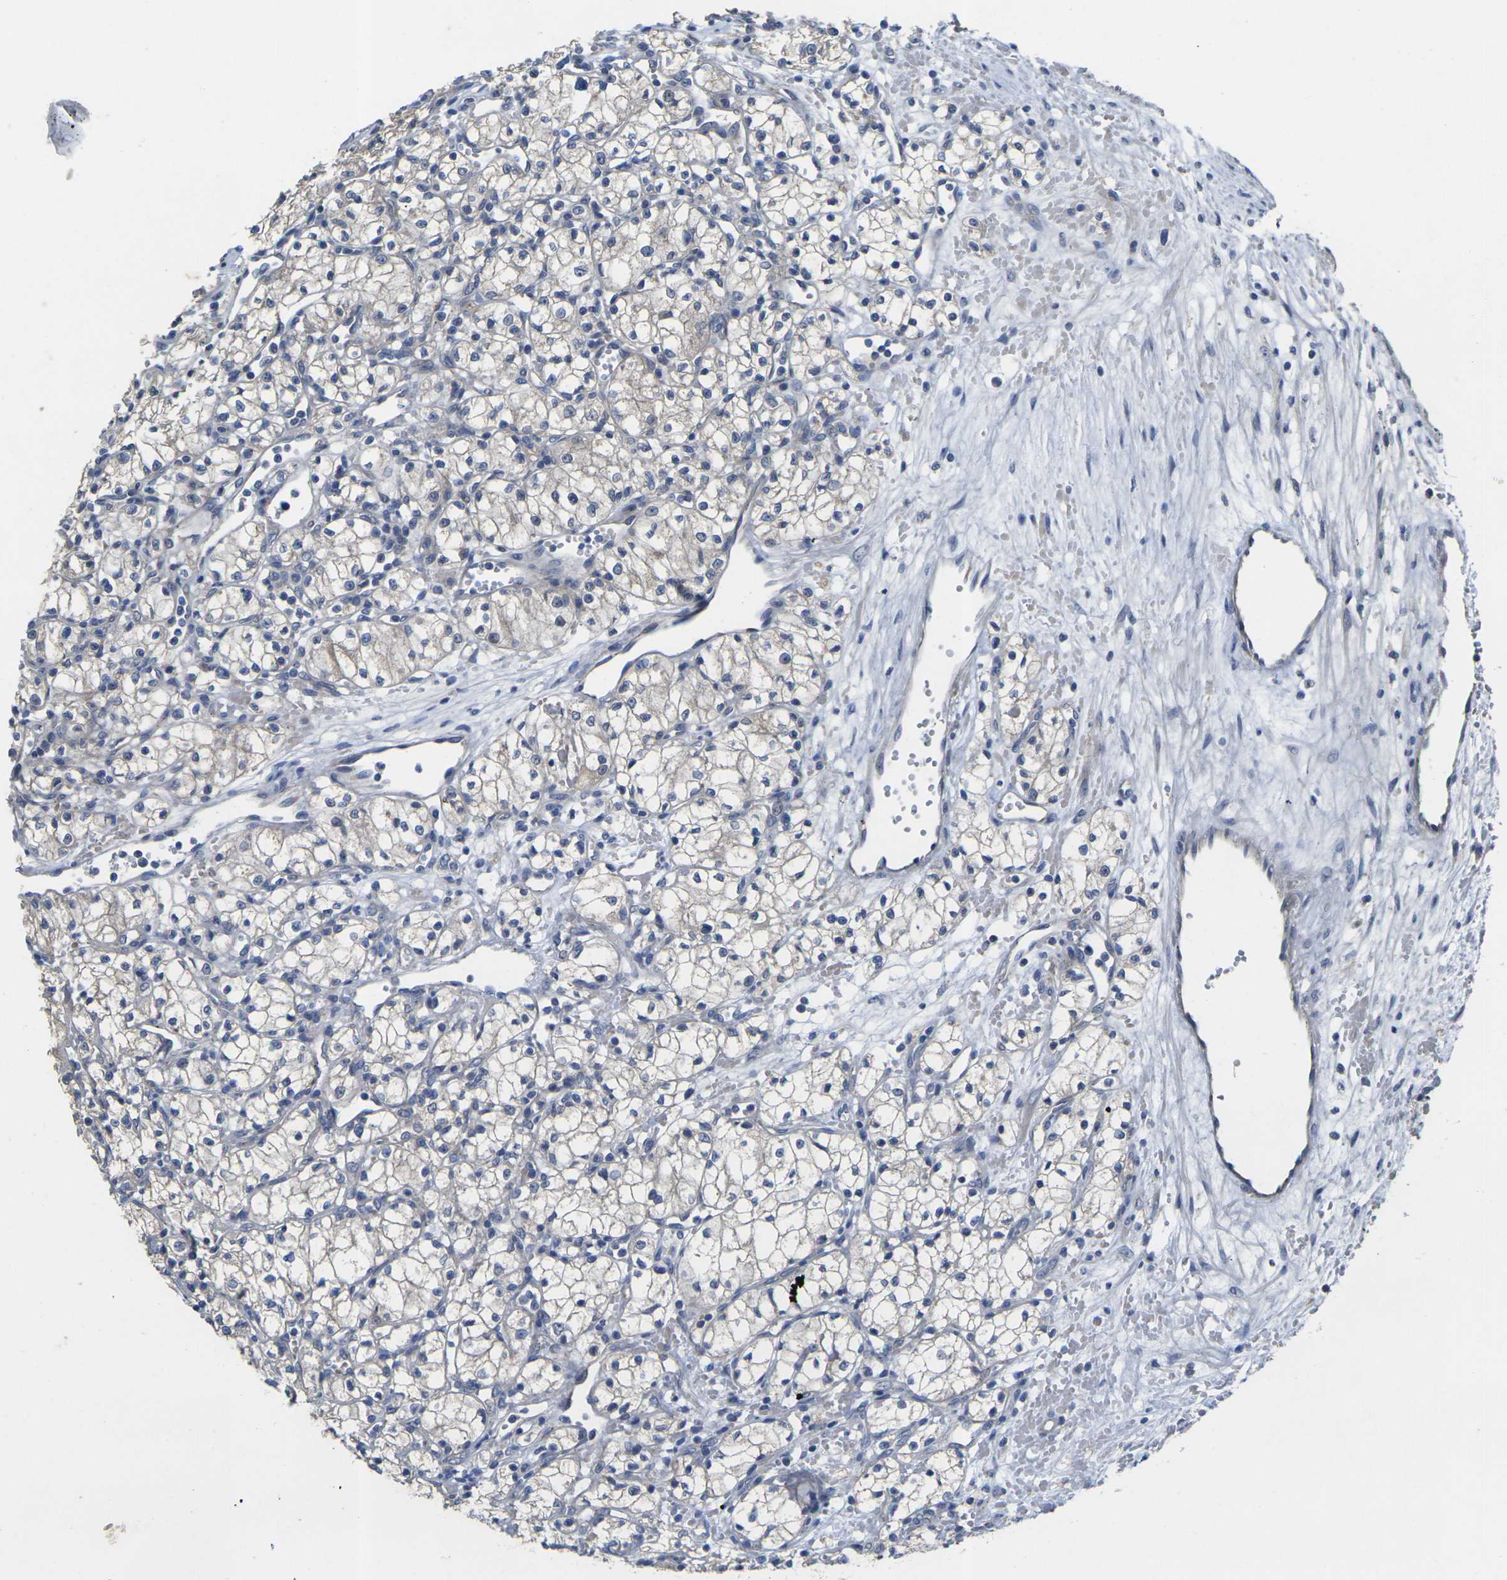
{"staining": {"intensity": "negative", "quantity": "none", "location": "none"}, "tissue": "renal cancer", "cell_type": "Tumor cells", "image_type": "cancer", "snomed": [{"axis": "morphology", "description": "Normal tissue, NOS"}, {"axis": "morphology", "description": "Adenocarcinoma, NOS"}, {"axis": "topography", "description": "Kidney"}], "caption": "The image shows no staining of tumor cells in renal cancer.", "gene": "GNA12", "patient": {"sex": "male", "age": 59}}